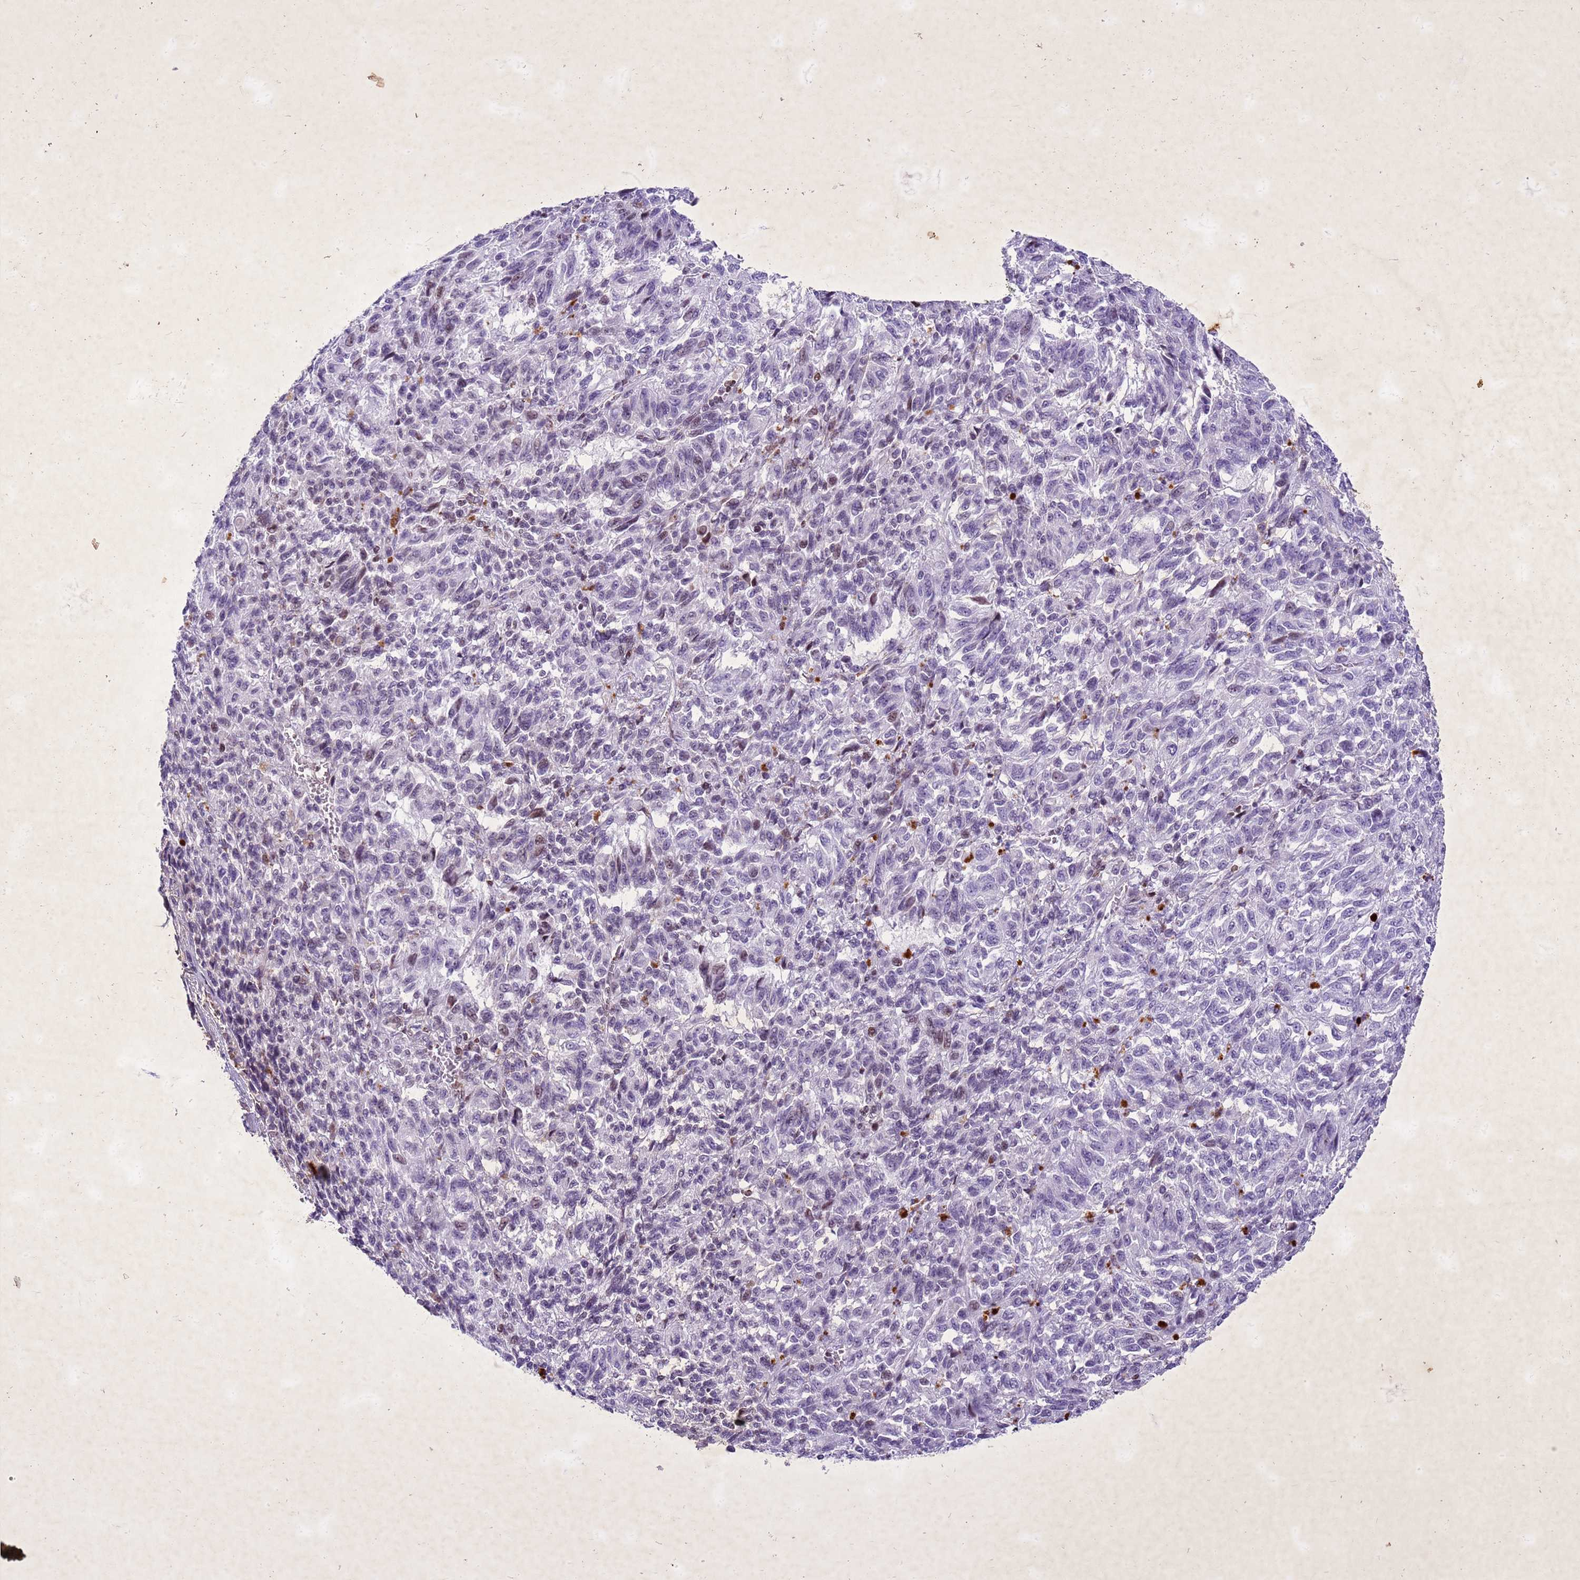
{"staining": {"intensity": "negative", "quantity": "none", "location": "none"}, "tissue": "melanoma", "cell_type": "Tumor cells", "image_type": "cancer", "snomed": [{"axis": "morphology", "description": "Malignant melanoma, Metastatic site"}, {"axis": "topography", "description": "Lung"}], "caption": "Tumor cells show no significant protein positivity in malignant melanoma (metastatic site).", "gene": "COPS9", "patient": {"sex": "male", "age": 64}}